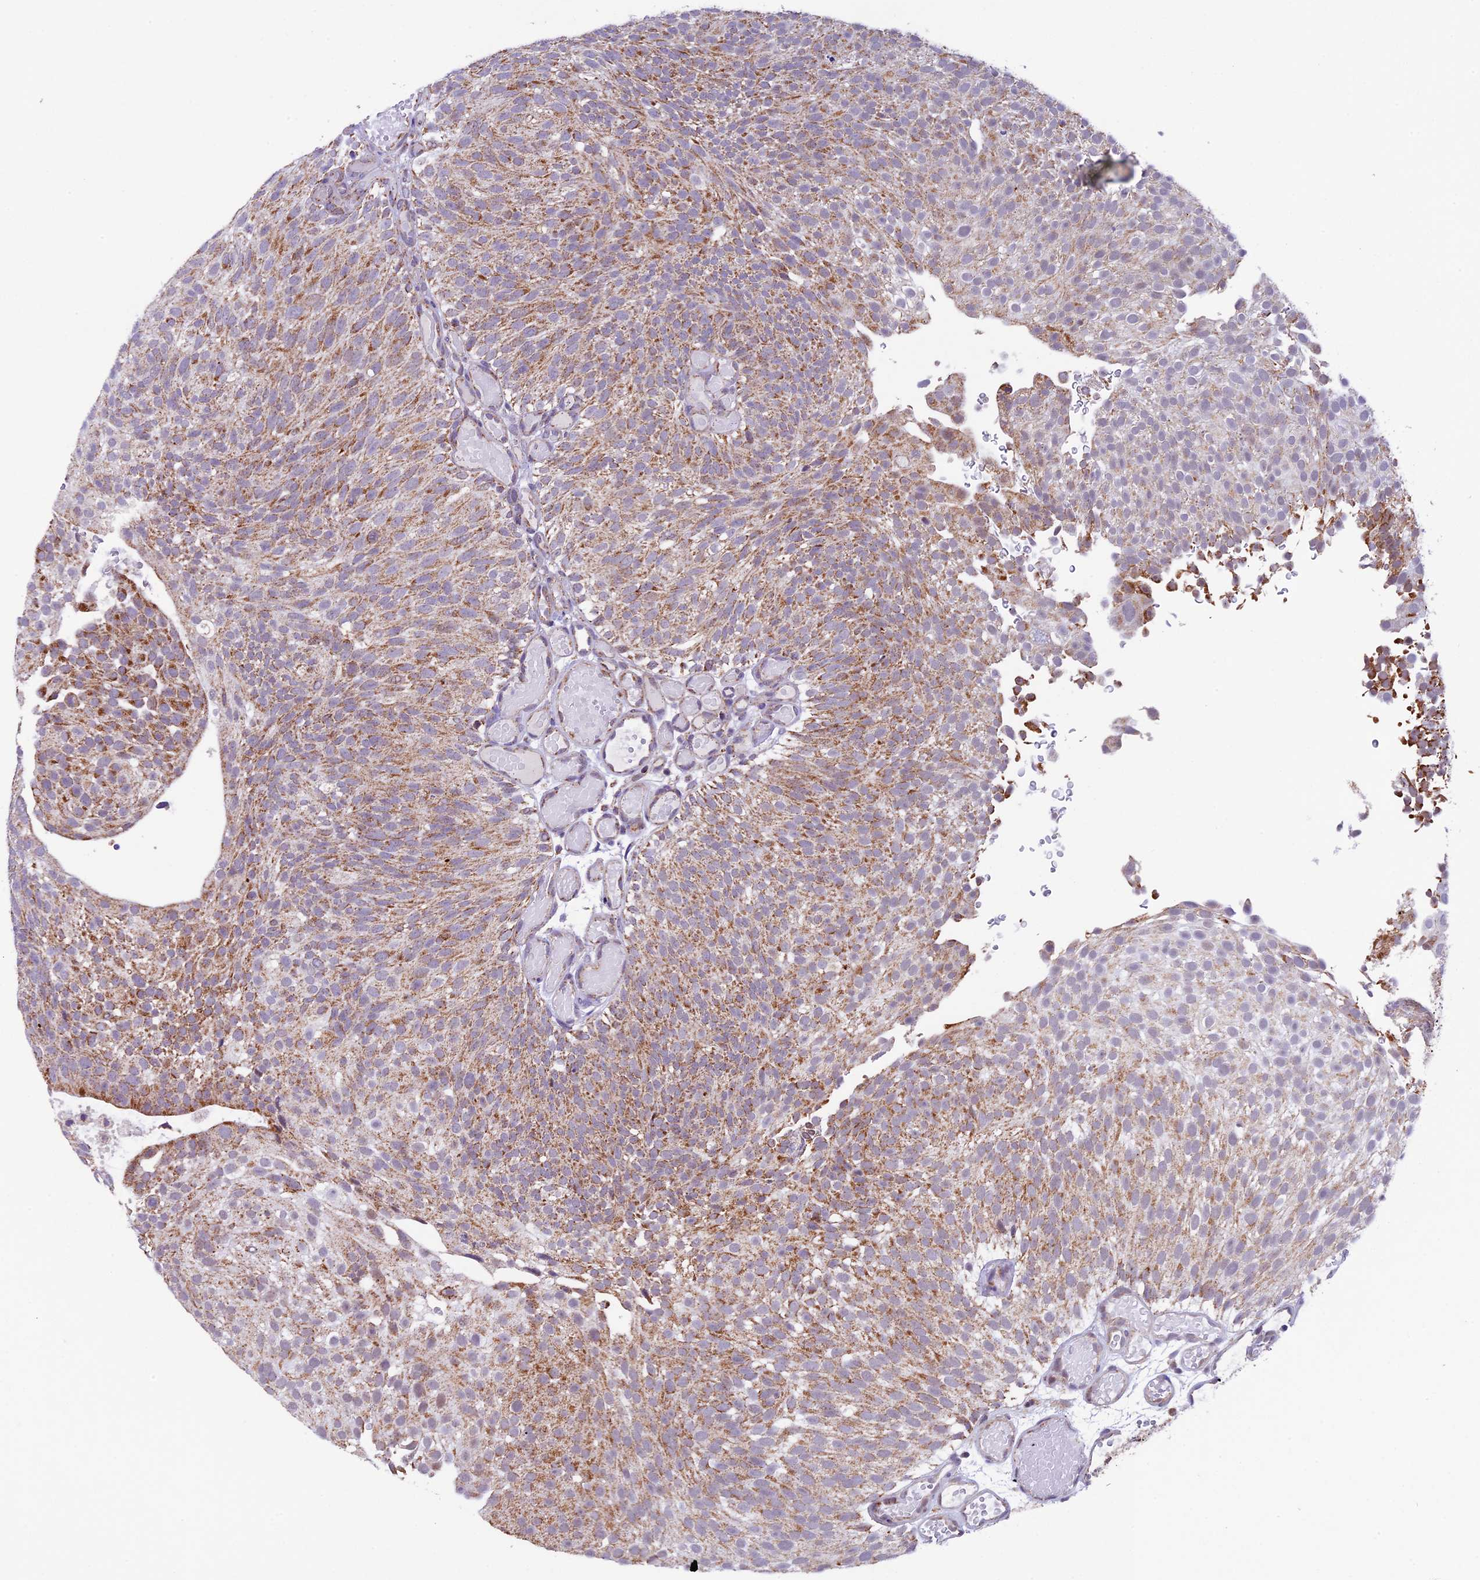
{"staining": {"intensity": "moderate", "quantity": ">75%", "location": "cytoplasmic/membranous"}, "tissue": "urothelial cancer", "cell_type": "Tumor cells", "image_type": "cancer", "snomed": [{"axis": "morphology", "description": "Urothelial carcinoma, Low grade"}, {"axis": "topography", "description": "Urinary bladder"}], "caption": "Immunohistochemical staining of human urothelial carcinoma (low-grade) shows medium levels of moderate cytoplasmic/membranous protein staining in about >75% of tumor cells. (brown staining indicates protein expression, while blue staining denotes nuclei).", "gene": "TFAM", "patient": {"sex": "male", "age": 78}}